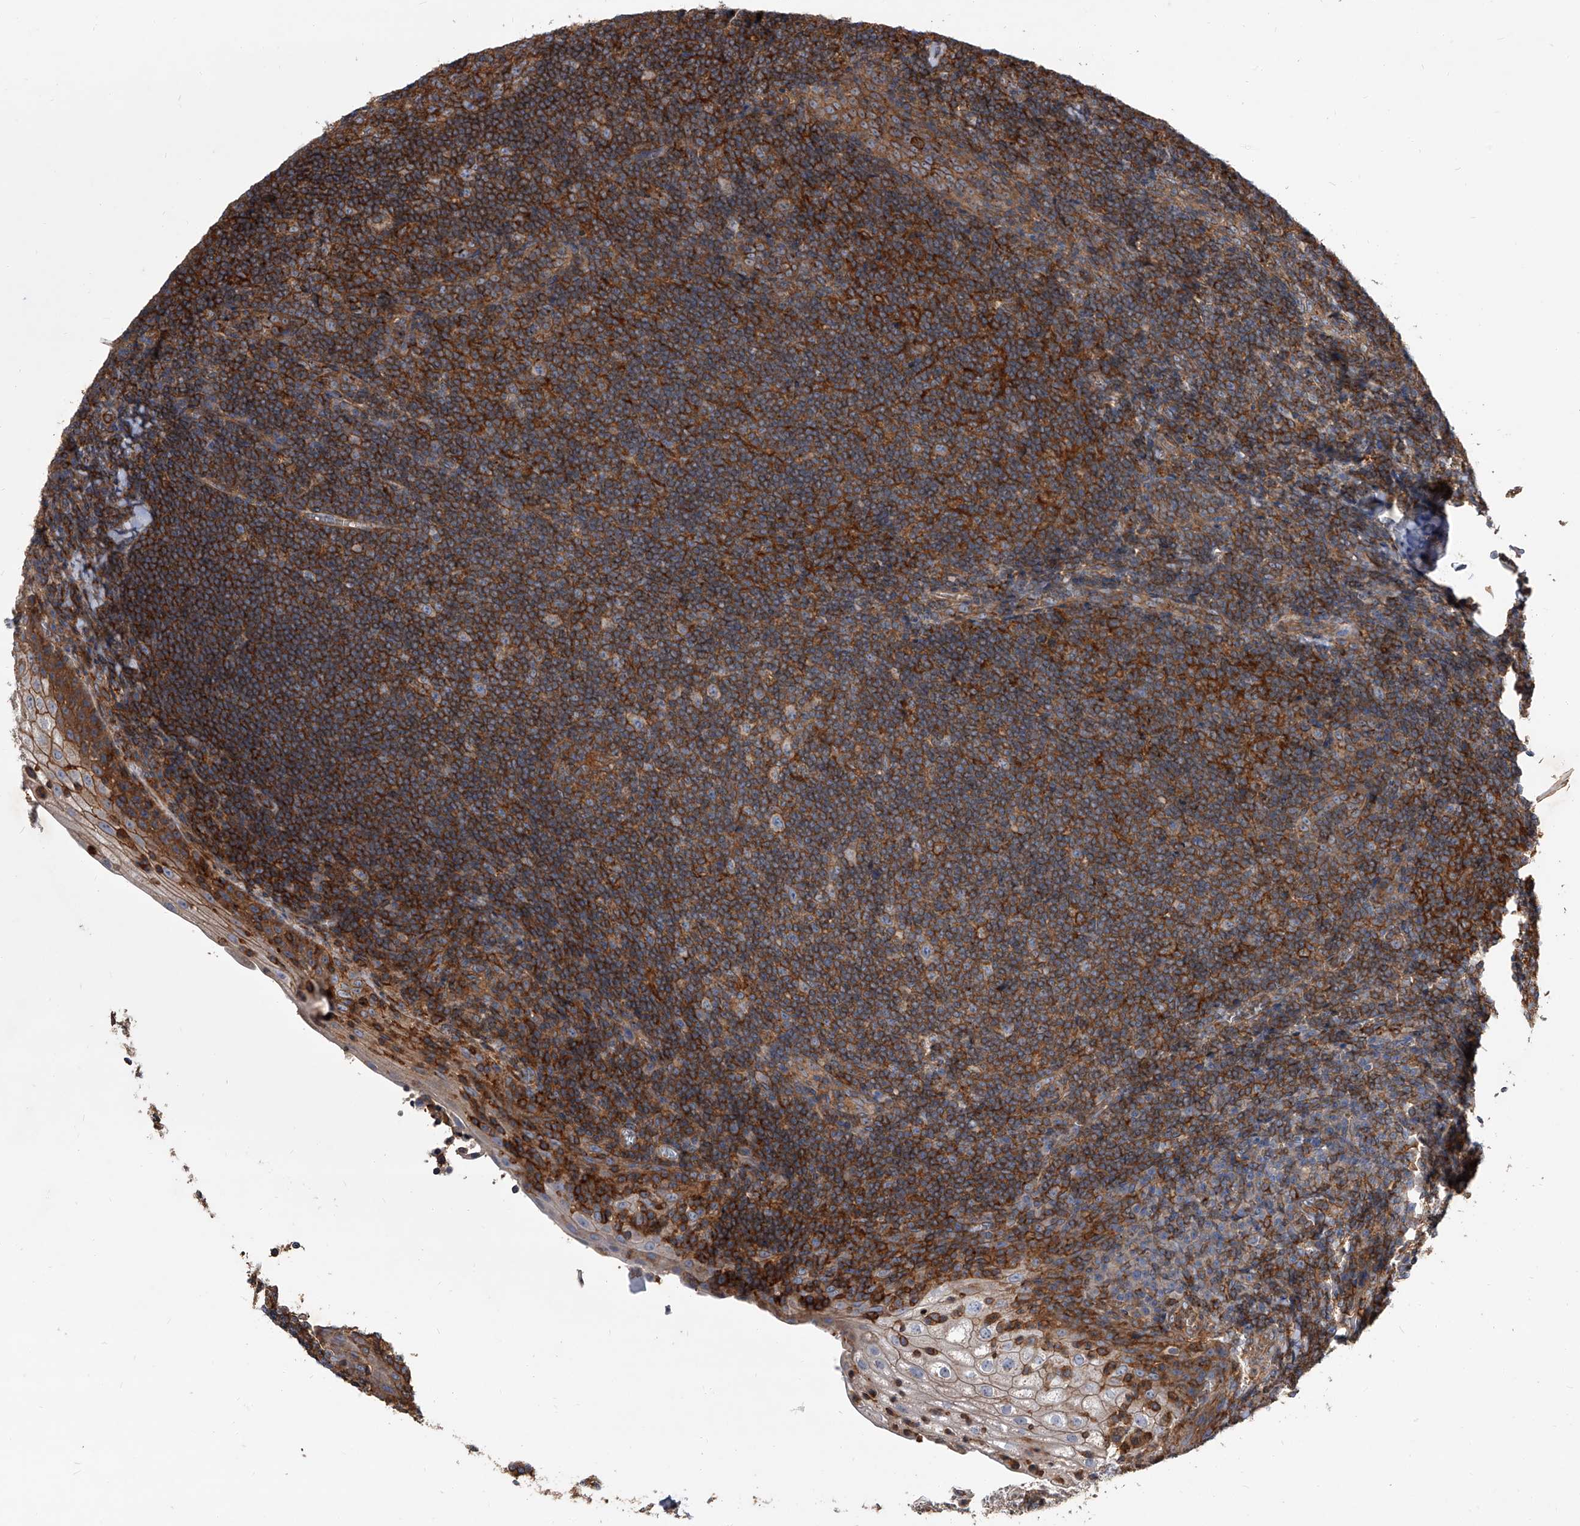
{"staining": {"intensity": "strong", "quantity": ">75%", "location": "cytoplasmic/membranous"}, "tissue": "tonsil", "cell_type": "Germinal center cells", "image_type": "normal", "snomed": [{"axis": "morphology", "description": "Normal tissue, NOS"}, {"axis": "topography", "description": "Tonsil"}], "caption": "An image of human tonsil stained for a protein demonstrates strong cytoplasmic/membranous brown staining in germinal center cells.", "gene": "PISD", "patient": {"sex": "male", "age": 37}}